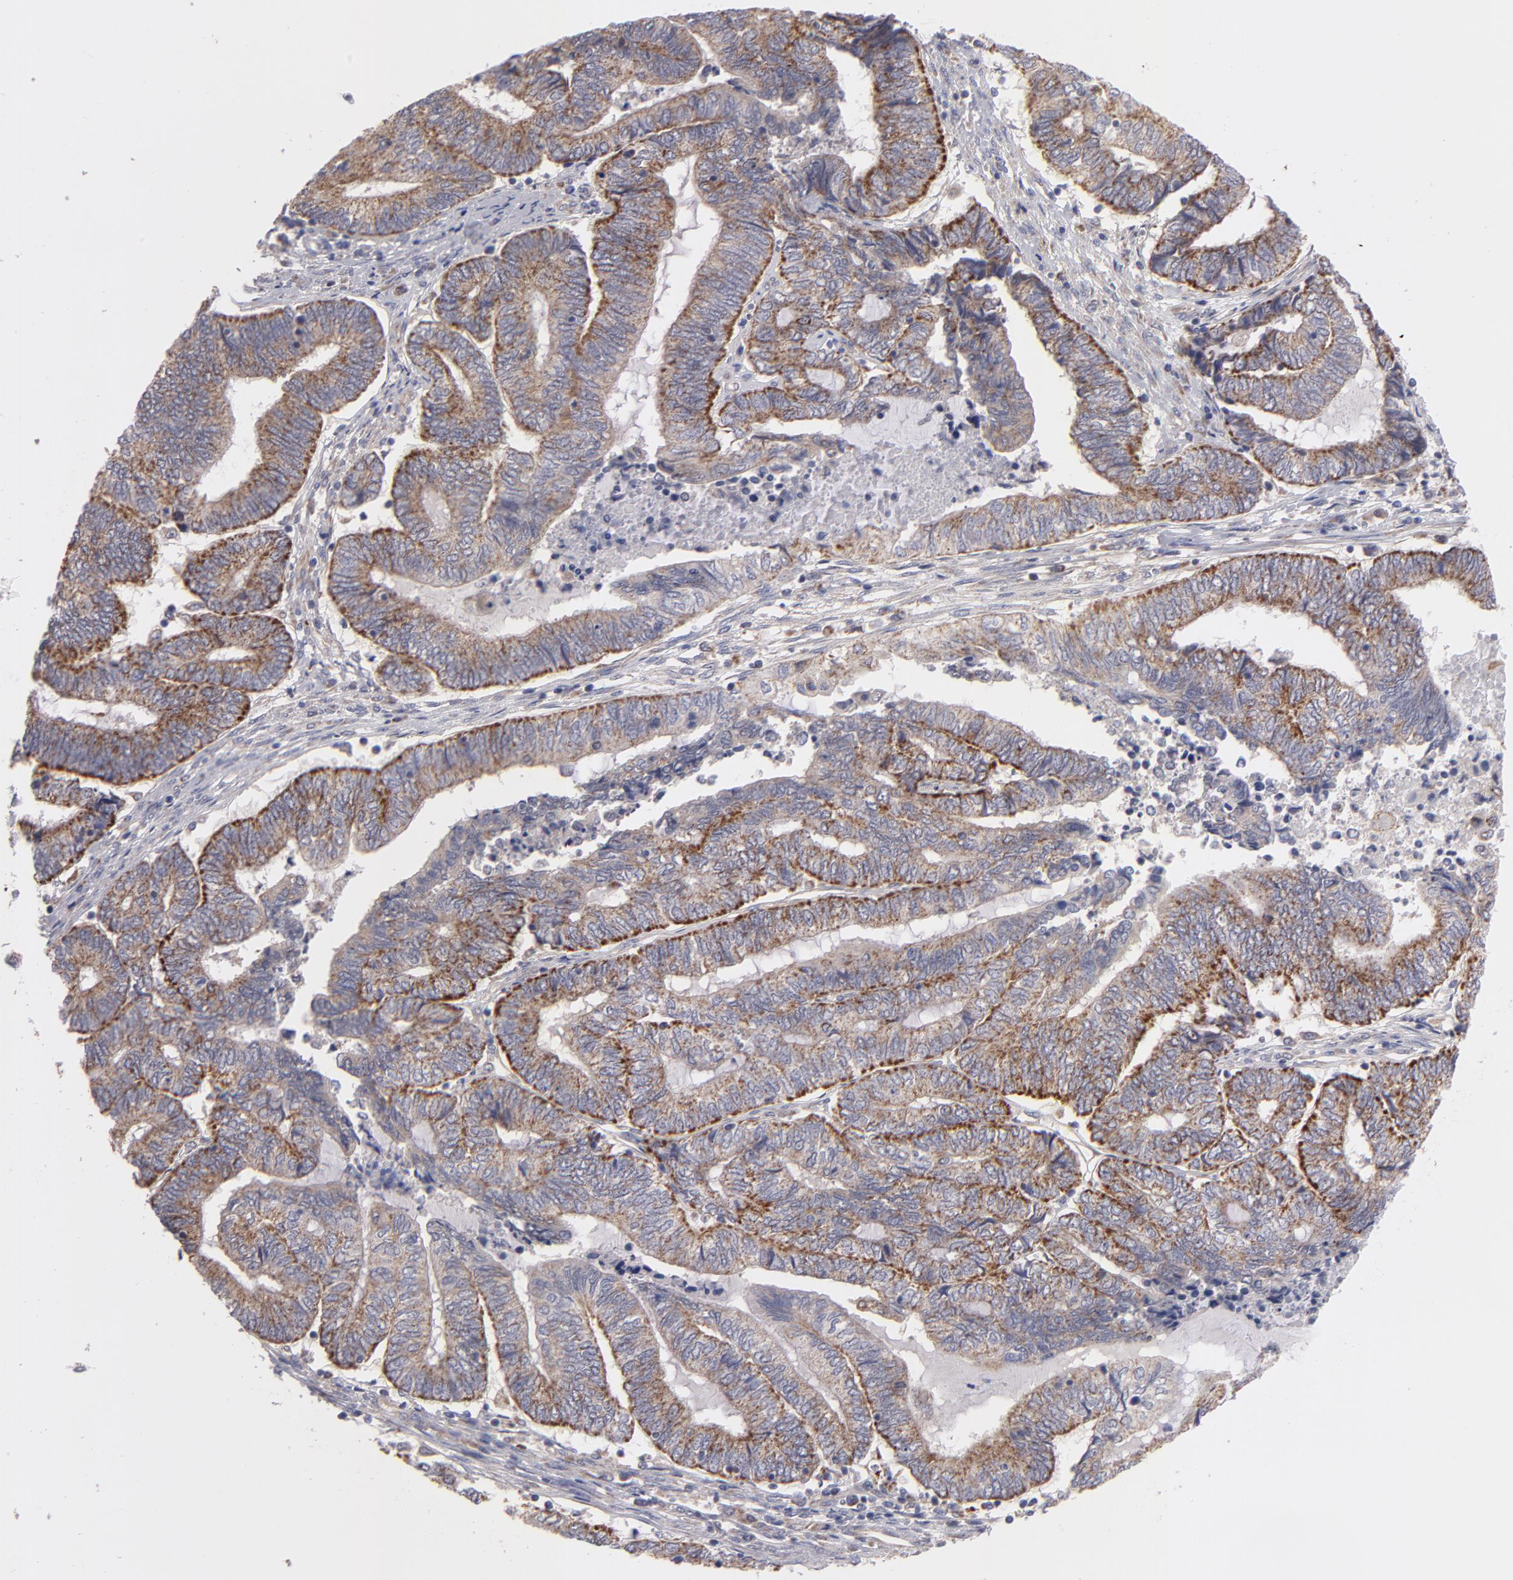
{"staining": {"intensity": "strong", "quantity": ">75%", "location": "cytoplasmic/membranous"}, "tissue": "endometrial cancer", "cell_type": "Tumor cells", "image_type": "cancer", "snomed": [{"axis": "morphology", "description": "Adenocarcinoma, NOS"}, {"axis": "topography", "description": "Uterus"}, {"axis": "topography", "description": "Endometrium"}], "caption": "Adenocarcinoma (endometrial) stained with immunohistochemistry exhibits strong cytoplasmic/membranous expression in approximately >75% of tumor cells.", "gene": "HCCS", "patient": {"sex": "female", "age": 70}}